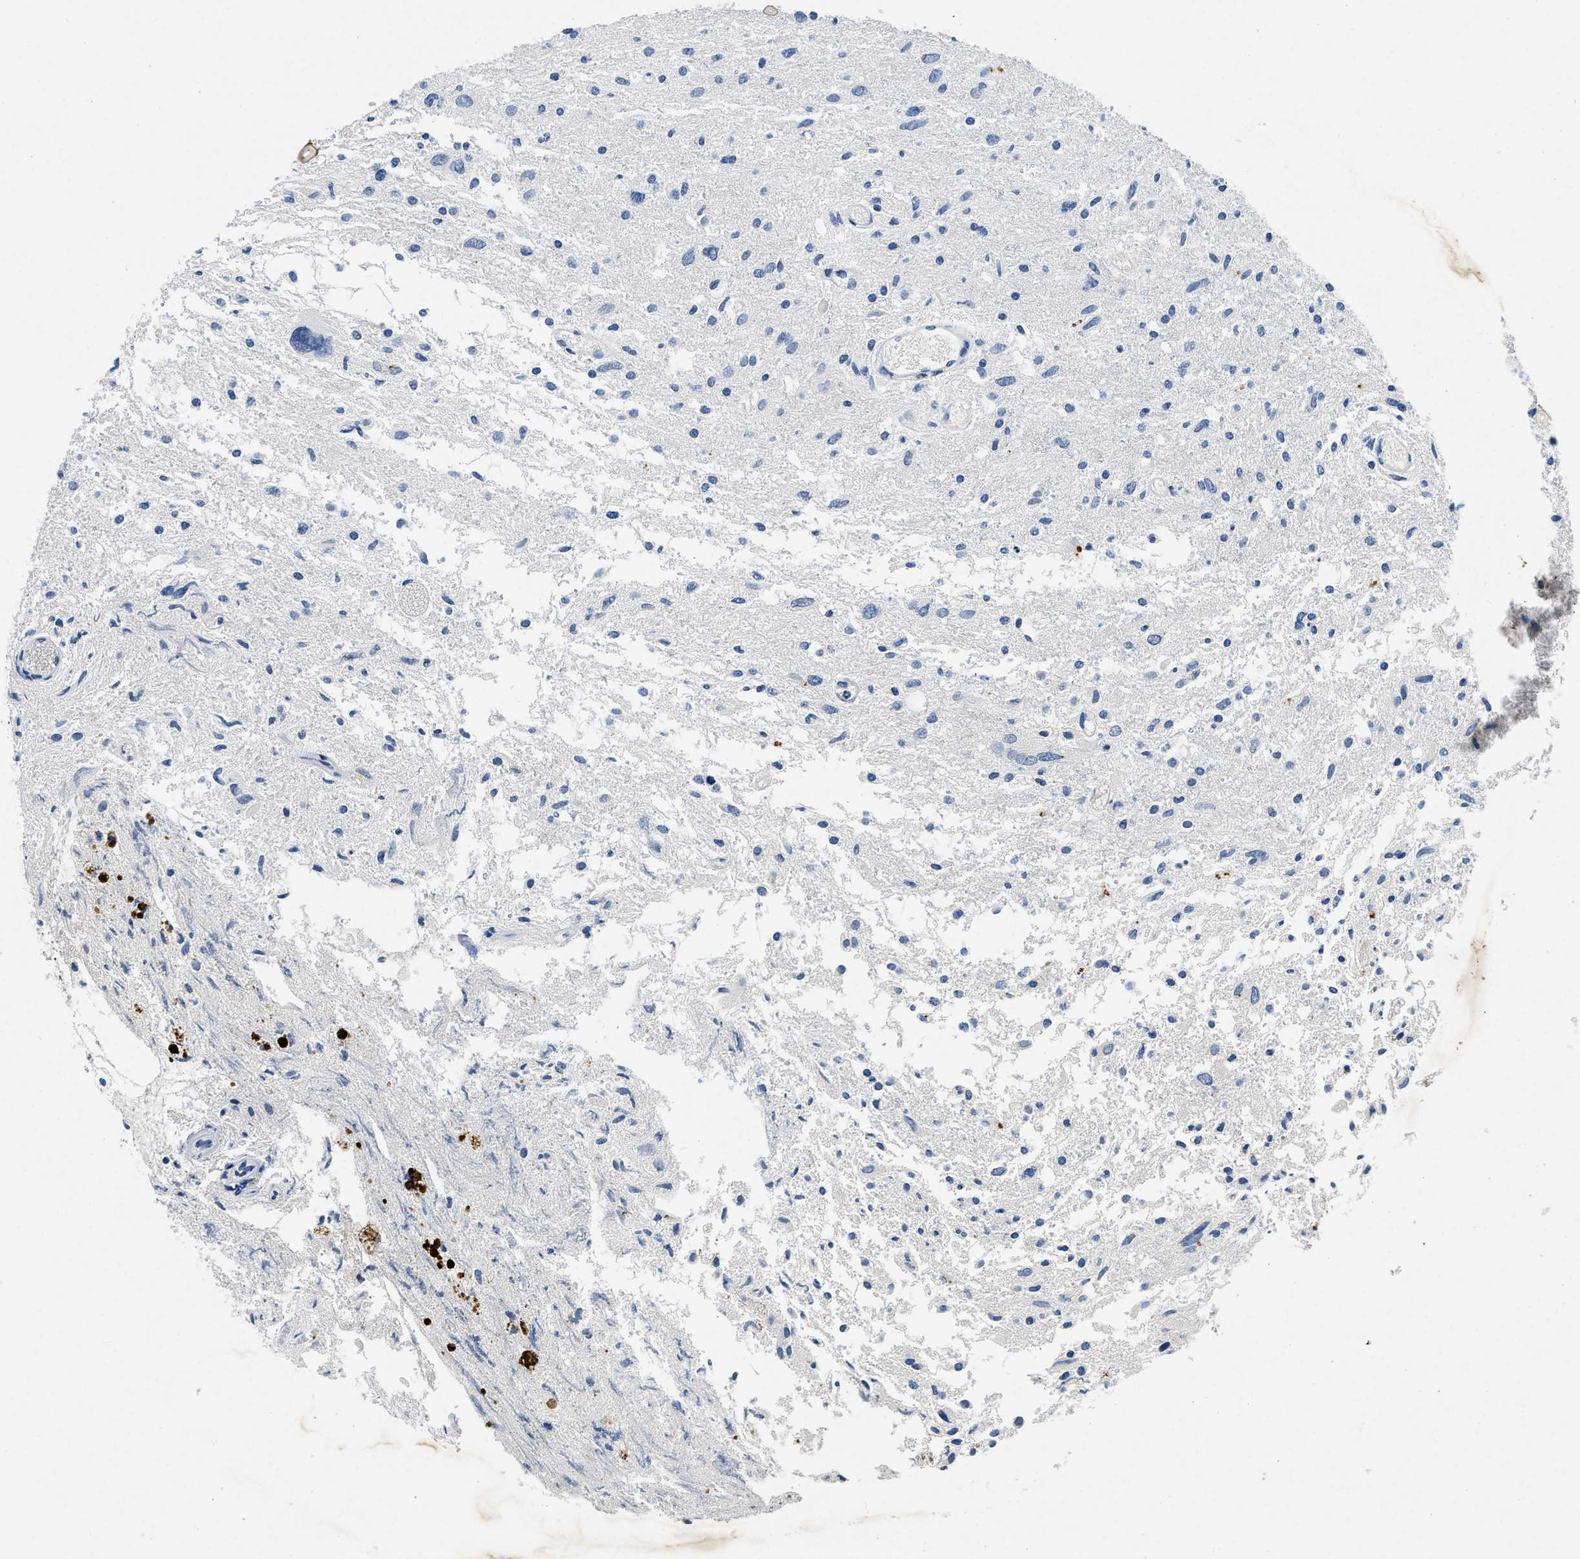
{"staining": {"intensity": "negative", "quantity": "none", "location": "none"}, "tissue": "glioma", "cell_type": "Tumor cells", "image_type": "cancer", "snomed": [{"axis": "morphology", "description": "Glioma, malignant, High grade"}, {"axis": "topography", "description": "Brain"}], "caption": "Tumor cells show no significant protein expression in glioma. (DAB IHC with hematoxylin counter stain).", "gene": "PDP1", "patient": {"sex": "female", "age": 59}}